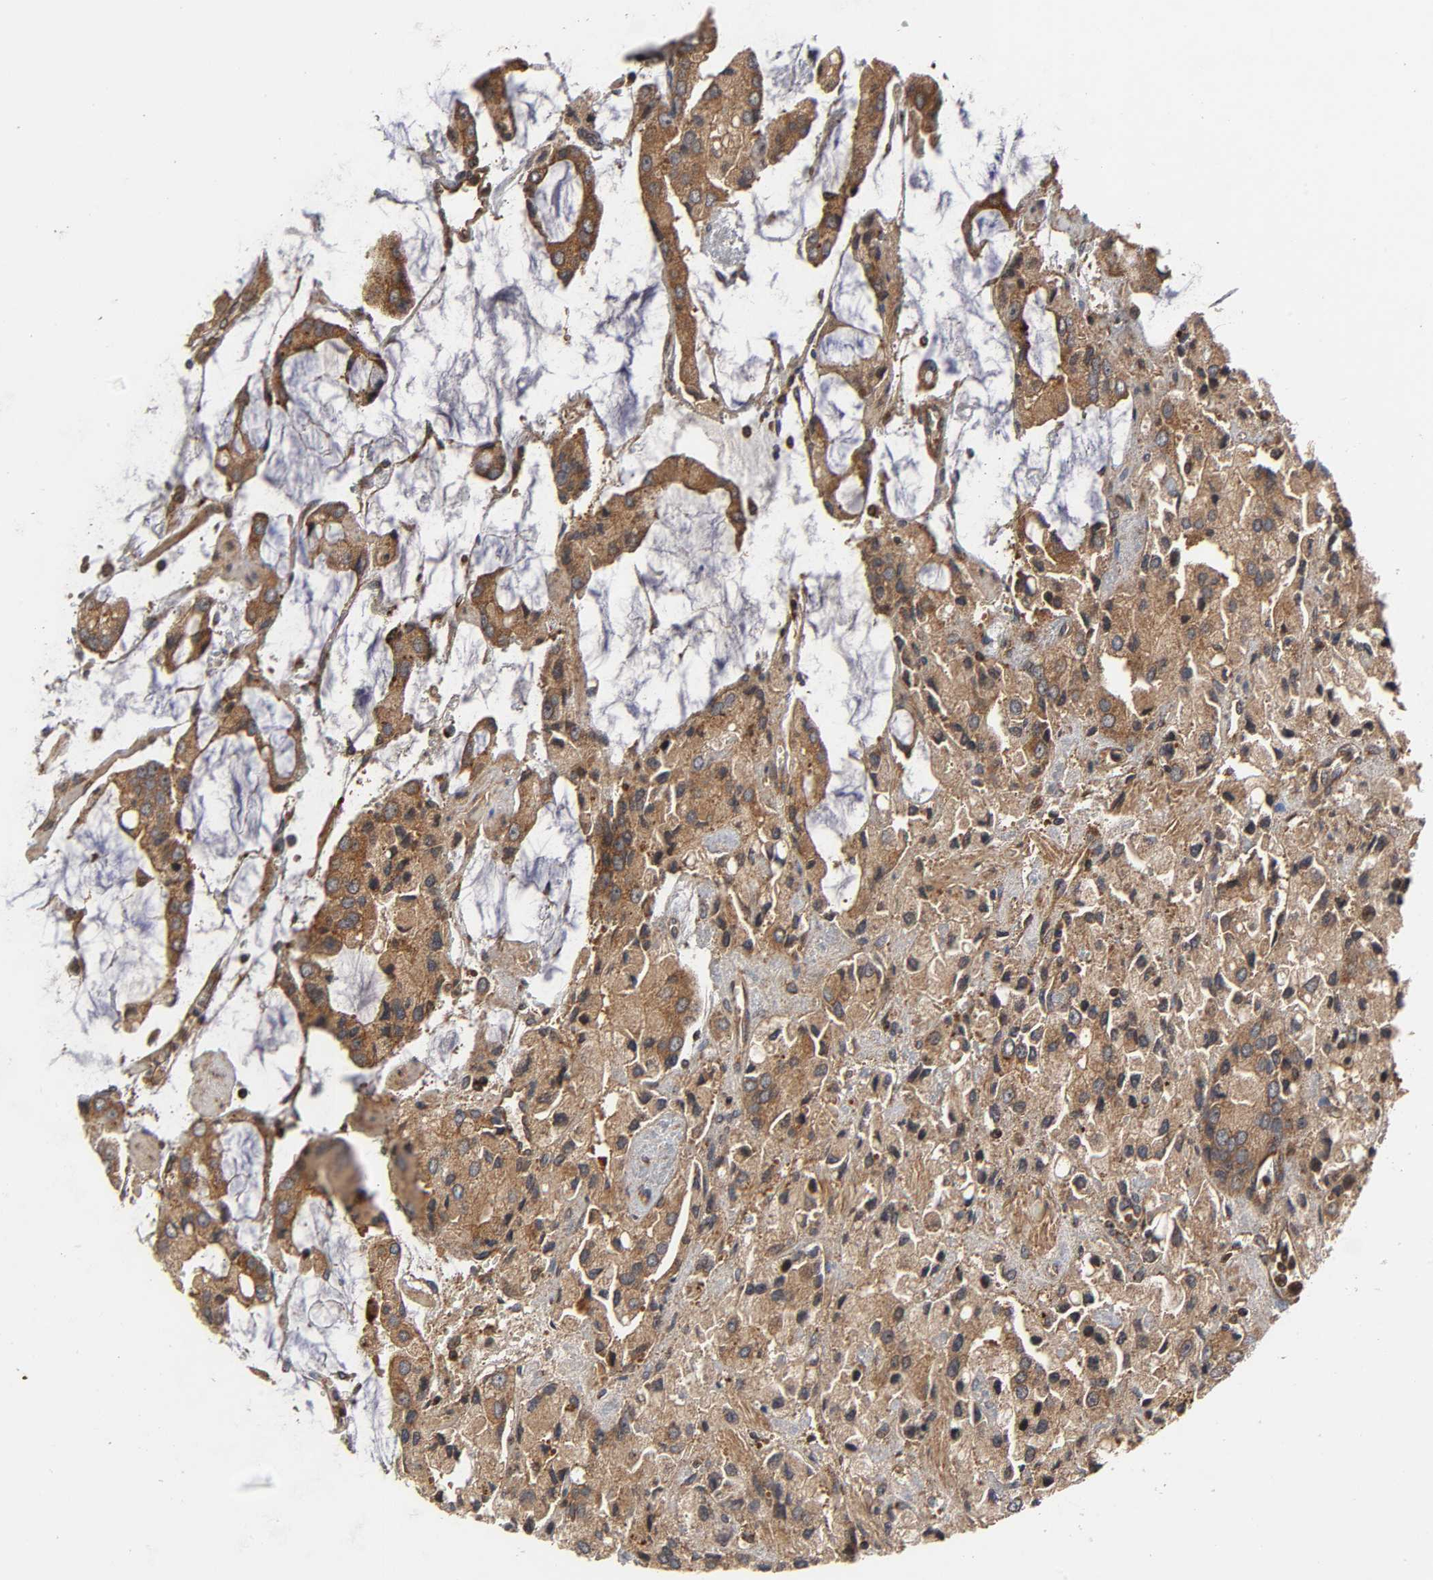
{"staining": {"intensity": "strong", "quantity": ">75%", "location": "cytoplasmic/membranous"}, "tissue": "prostate cancer", "cell_type": "Tumor cells", "image_type": "cancer", "snomed": [{"axis": "morphology", "description": "Adenocarcinoma, High grade"}, {"axis": "topography", "description": "Prostate"}], "caption": "This is an image of IHC staining of prostate cancer, which shows strong expression in the cytoplasmic/membranous of tumor cells.", "gene": "IKBKB", "patient": {"sex": "male", "age": 67}}